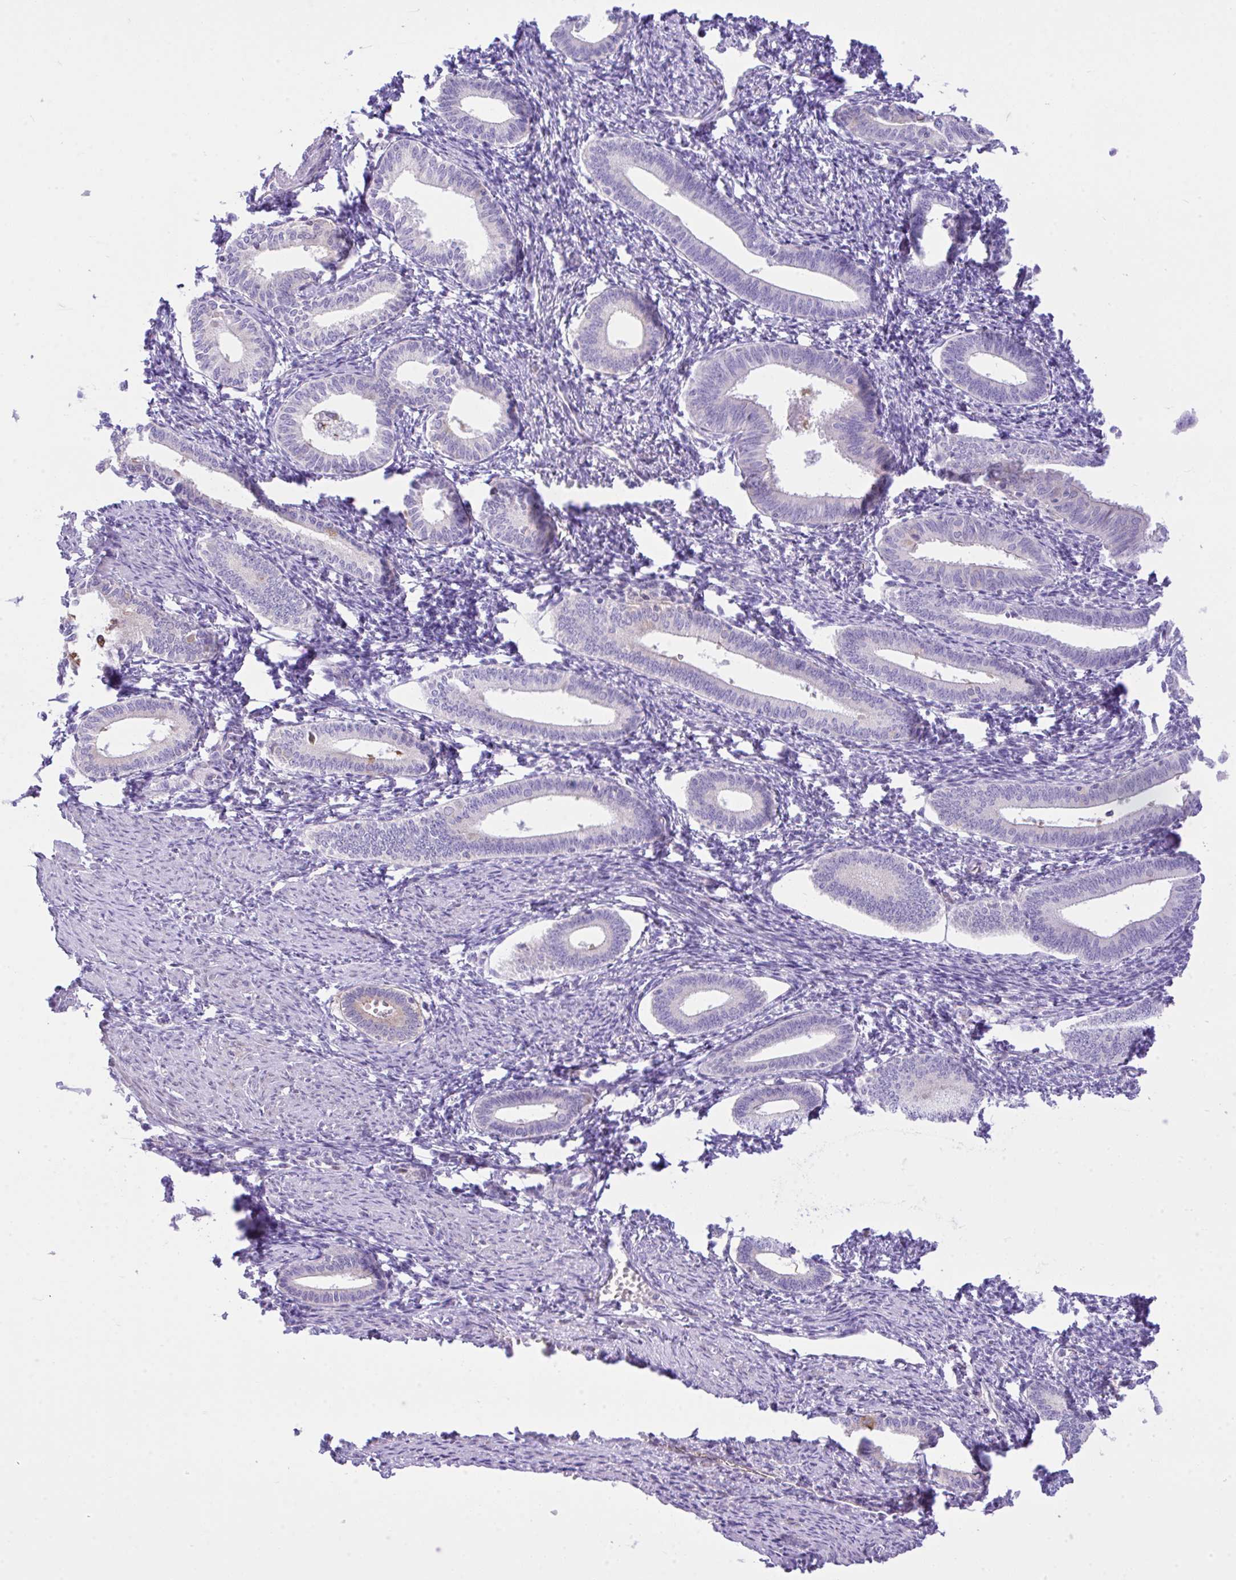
{"staining": {"intensity": "negative", "quantity": "none", "location": "none"}, "tissue": "endometrium", "cell_type": "Cells in endometrial stroma", "image_type": "normal", "snomed": [{"axis": "morphology", "description": "Normal tissue, NOS"}, {"axis": "topography", "description": "Endometrium"}], "caption": "A high-resolution image shows IHC staining of unremarkable endometrium, which displays no significant staining in cells in endometrial stroma.", "gene": "EEF1A1", "patient": {"sex": "female", "age": 41}}